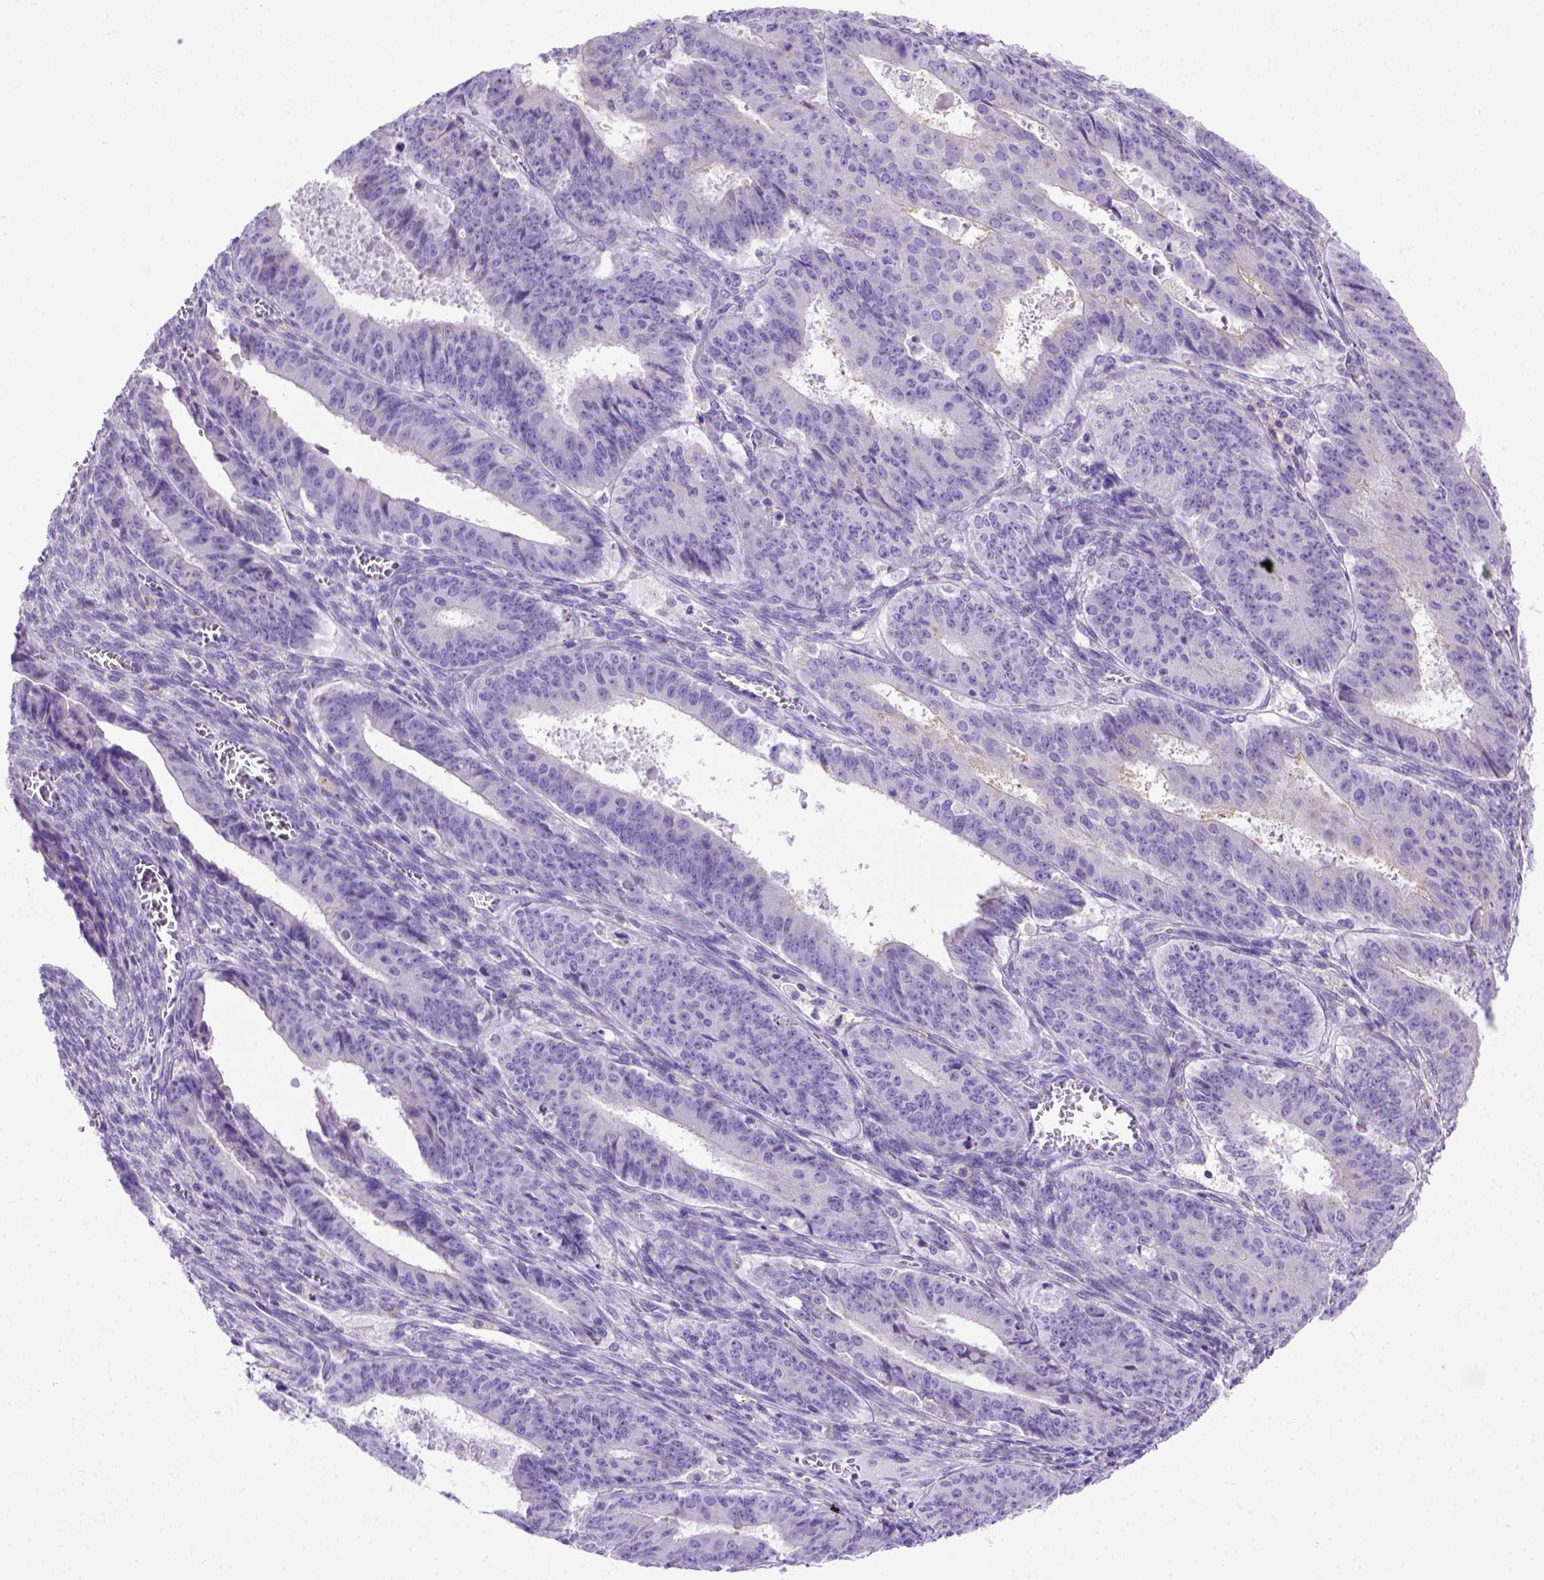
{"staining": {"intensity": "negative", "quantity": "none", "location": "none"}, "tissue": "ovarian cancer", "cell_type": "Tumor cells", "image_type": "cancer", "snomed": [{"axis": "morphology", "description": "Carcinoma, endometroid"}, {"axis": "topography", "description": "Ovary"}], "caption": "Immunohistochemical staining of human ovarian cancer (endometroid carcinoma) shows no significant positivity in tumor cells.", "gene": "ODAD3", "patient": {"sex": "female", "age": 42}}